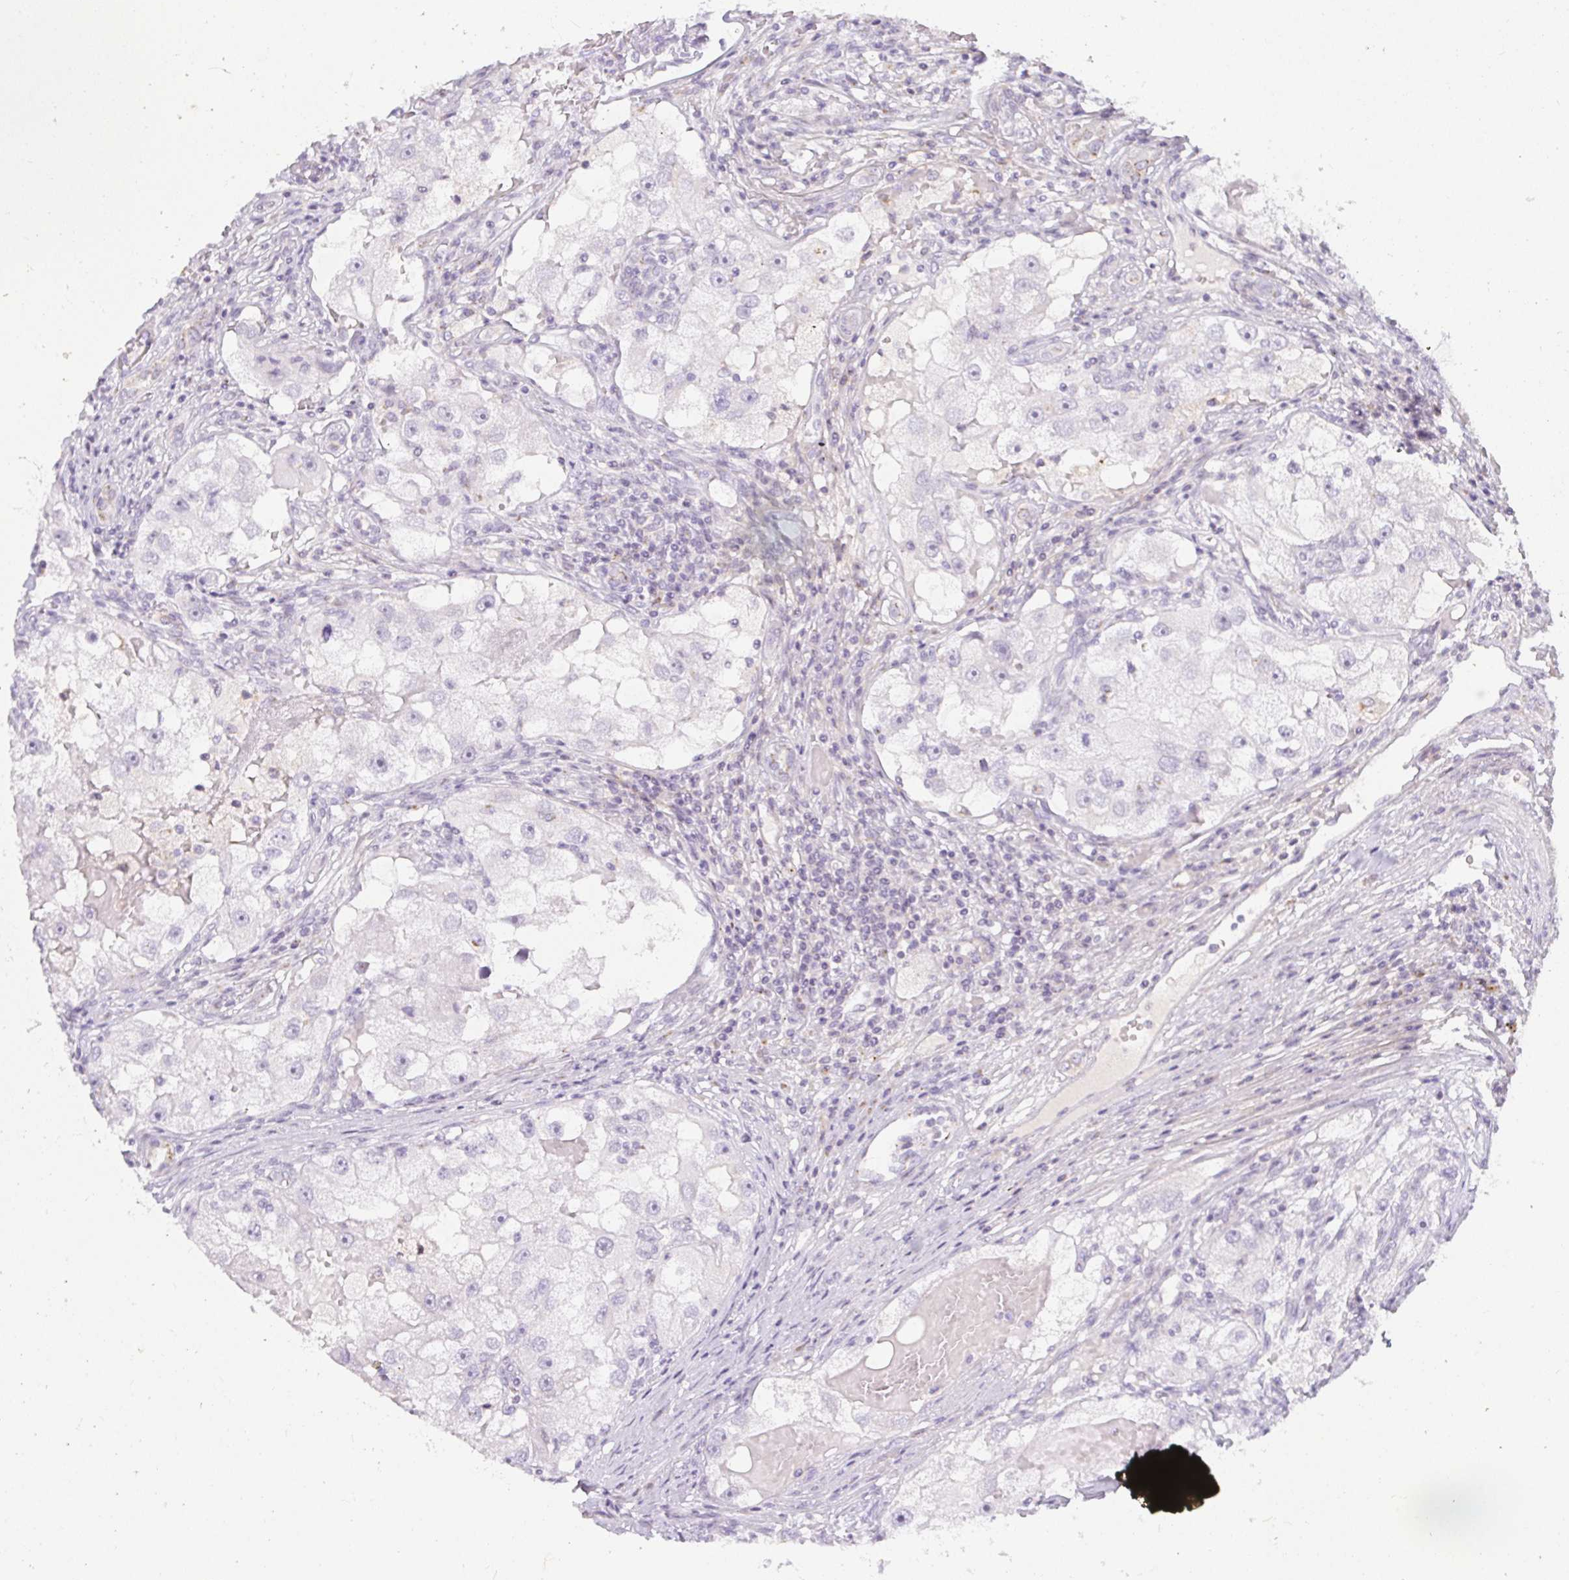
{"staining": {"intensity": "negative", "quantity": "none", "location": "none"}, "tissue": "renal cancer", "cell_type": "Tumor cells", "image_type": "cancer", "snomed": [{"axis": "morphology", "description": "Adenocarcinoma, NOS"}, {"axis": "topography", "description": "Kidney"}], "caption": "Renal cancer (adenocarcinoma) was stained to show a protein in brown. There is no significant positivity in tumor cells.", "gene": "OR51D1", "patient": {"sex": "male", "age": 63}}